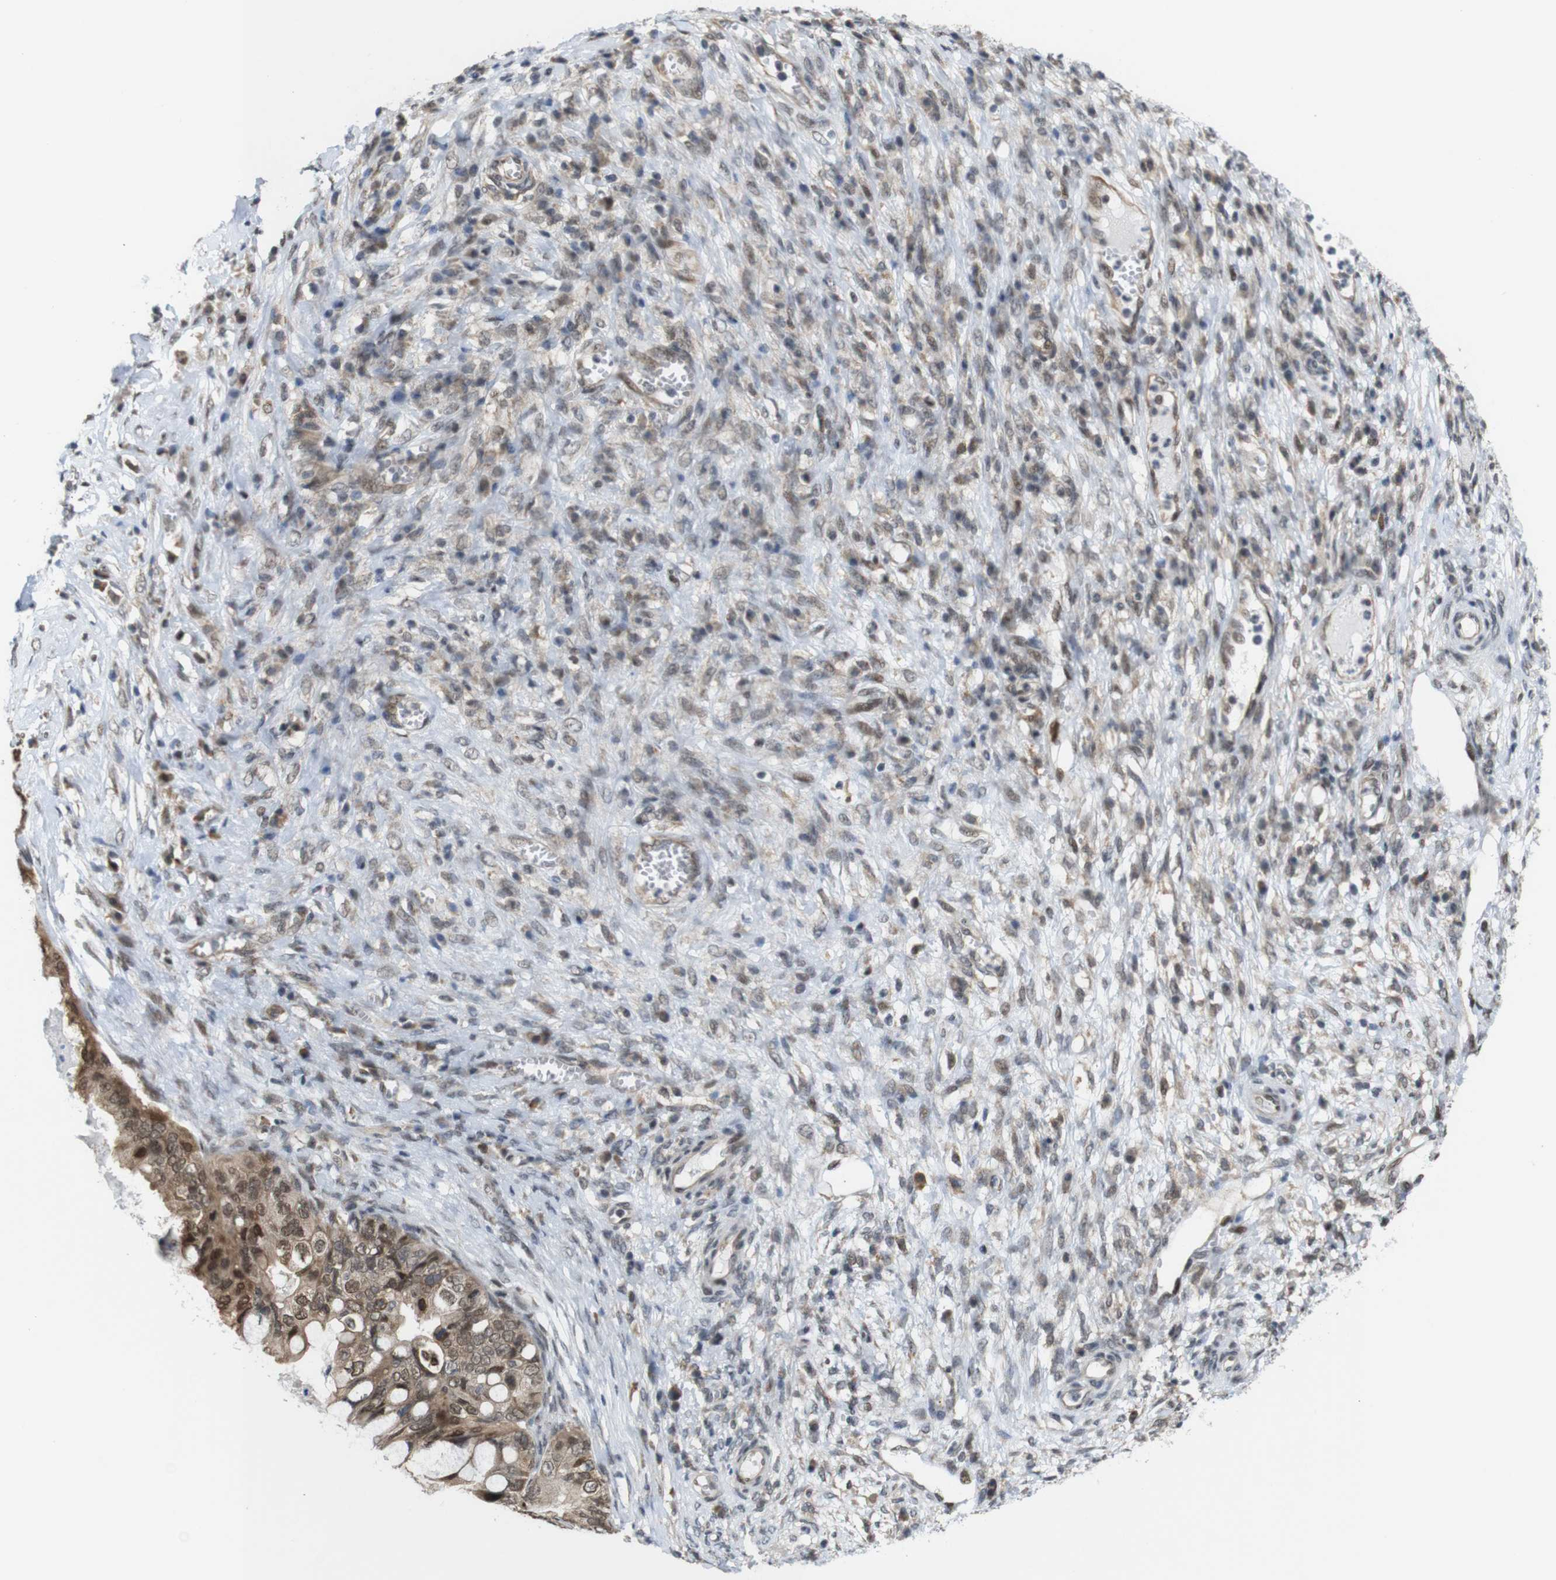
{"staining": {"intensity": "moderate", "quantity": ">75%", "location": "cytoplasmic/membranous,nuclear"}, "tissue": "ovarian cancer", "cell_type": "Tumor cells", "image_type": "cancer", "snomed": [{"axis": "morphology", "description": "Cystadenocarcinoma, mucinous, NOS"}, {"axis": "topography", "description": "Ovary"}], "caption": "This photomicrograph displays IHC staining of human ovarian cancer, with medium moderate cytoplasmic/membranous and nuclear staining in approximately >75% of tumor cells.", "gene": "PNMA8A", "patient": {"sex": "female", "age": 80}}